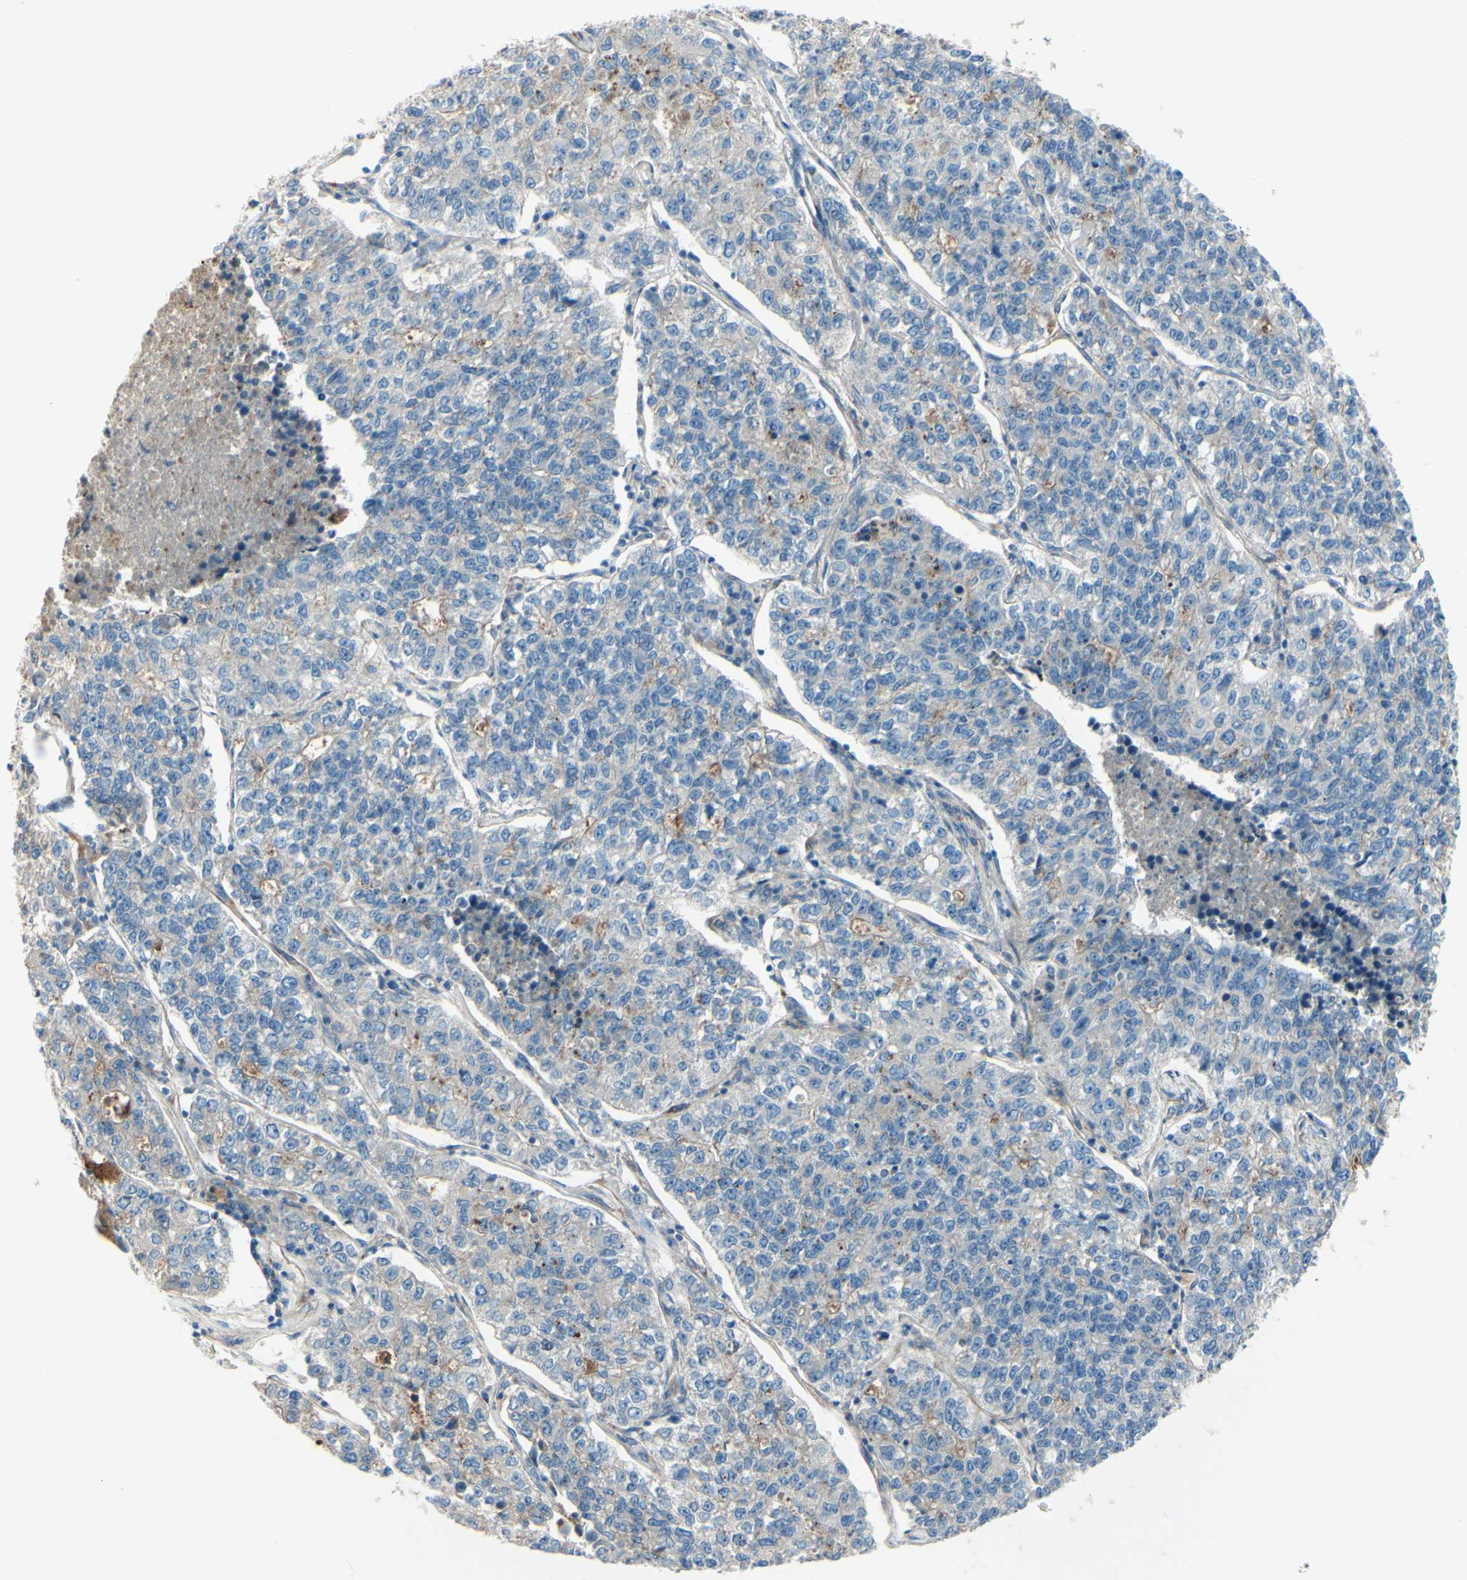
{"staining": {"intensity": "weak", "quantity": ">75%", "location": "cytoplasmic/membranous"}, "tissue": "lung cancer", "cell_type": "Tumor cells", "image_type": "cancer", "snomed": [{"axis": "morphology", "description": "Adenocarcinoma, NOS"}, {"axis": "topography", "description": "Lung"}], "caption": "This is a photomicrograph of immunohistochemistry (IHC) staining of lung adenocarcinoma, which shows weak positivity in the cytoplasmic/membranous of tumor cells.", "gene": "PCDHGA2", "patient": {"sex": "male", "age": 49}}